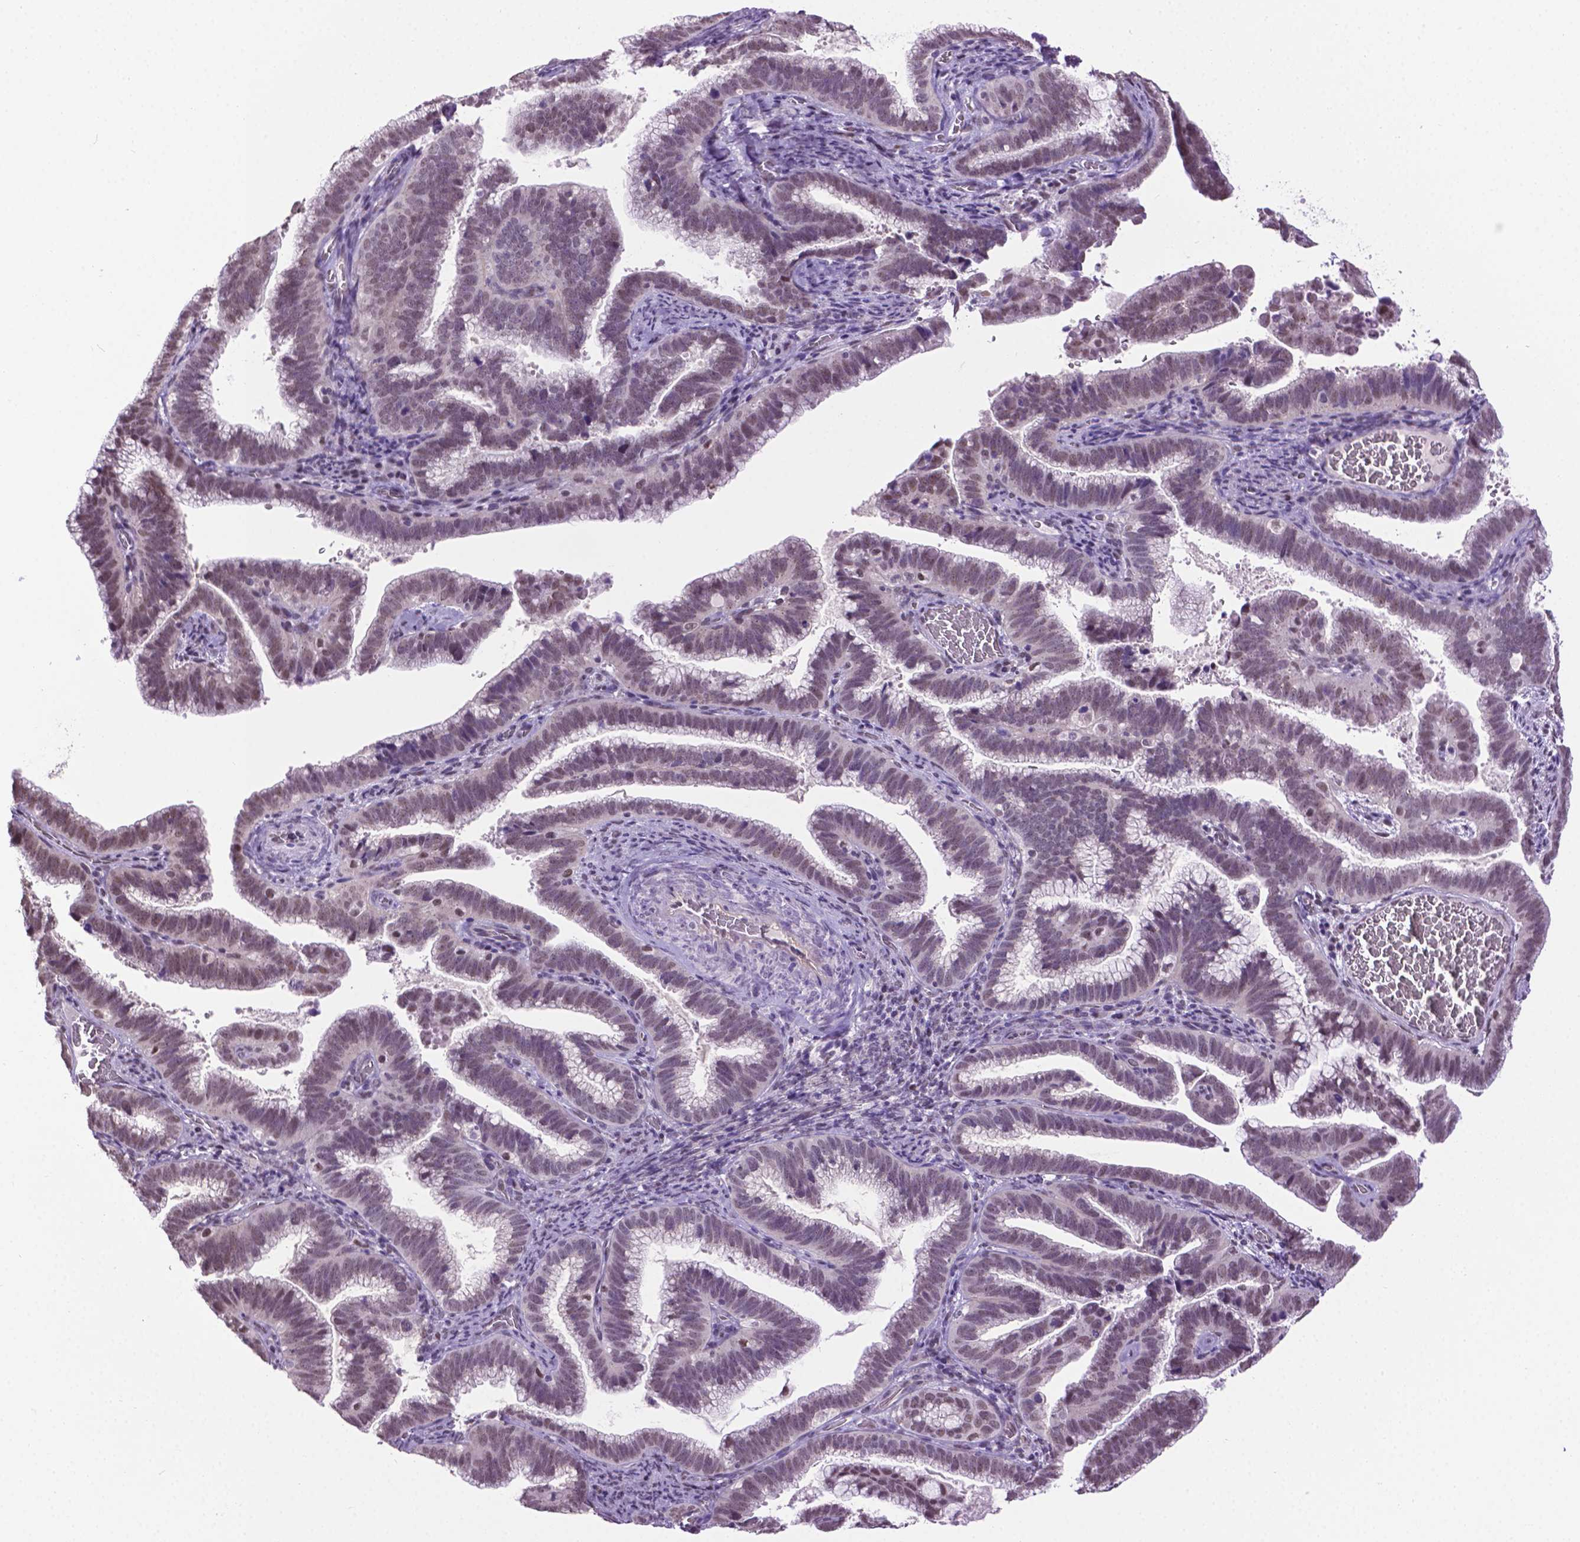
{"staining": {"intensity": "weak", "quantity": ">75%", "location": "nuclear"}, "tissue": "cervical cancer", "cell_type": "Tumor cells", "image_type": "cancer", "snomed": [{"axis": "morphology", "description": "Adenocarcinoma, NOS"}, {"axis": "topography", "description": "Cervix"}], "caption": "Adenocarcinoma (cervical) stained for a protein (brown) demonstrates weak nuclear positive expression in about >75% of tumor cells.", "gene": "ABI2", "patient": {"sex": "female", "age": 61}}